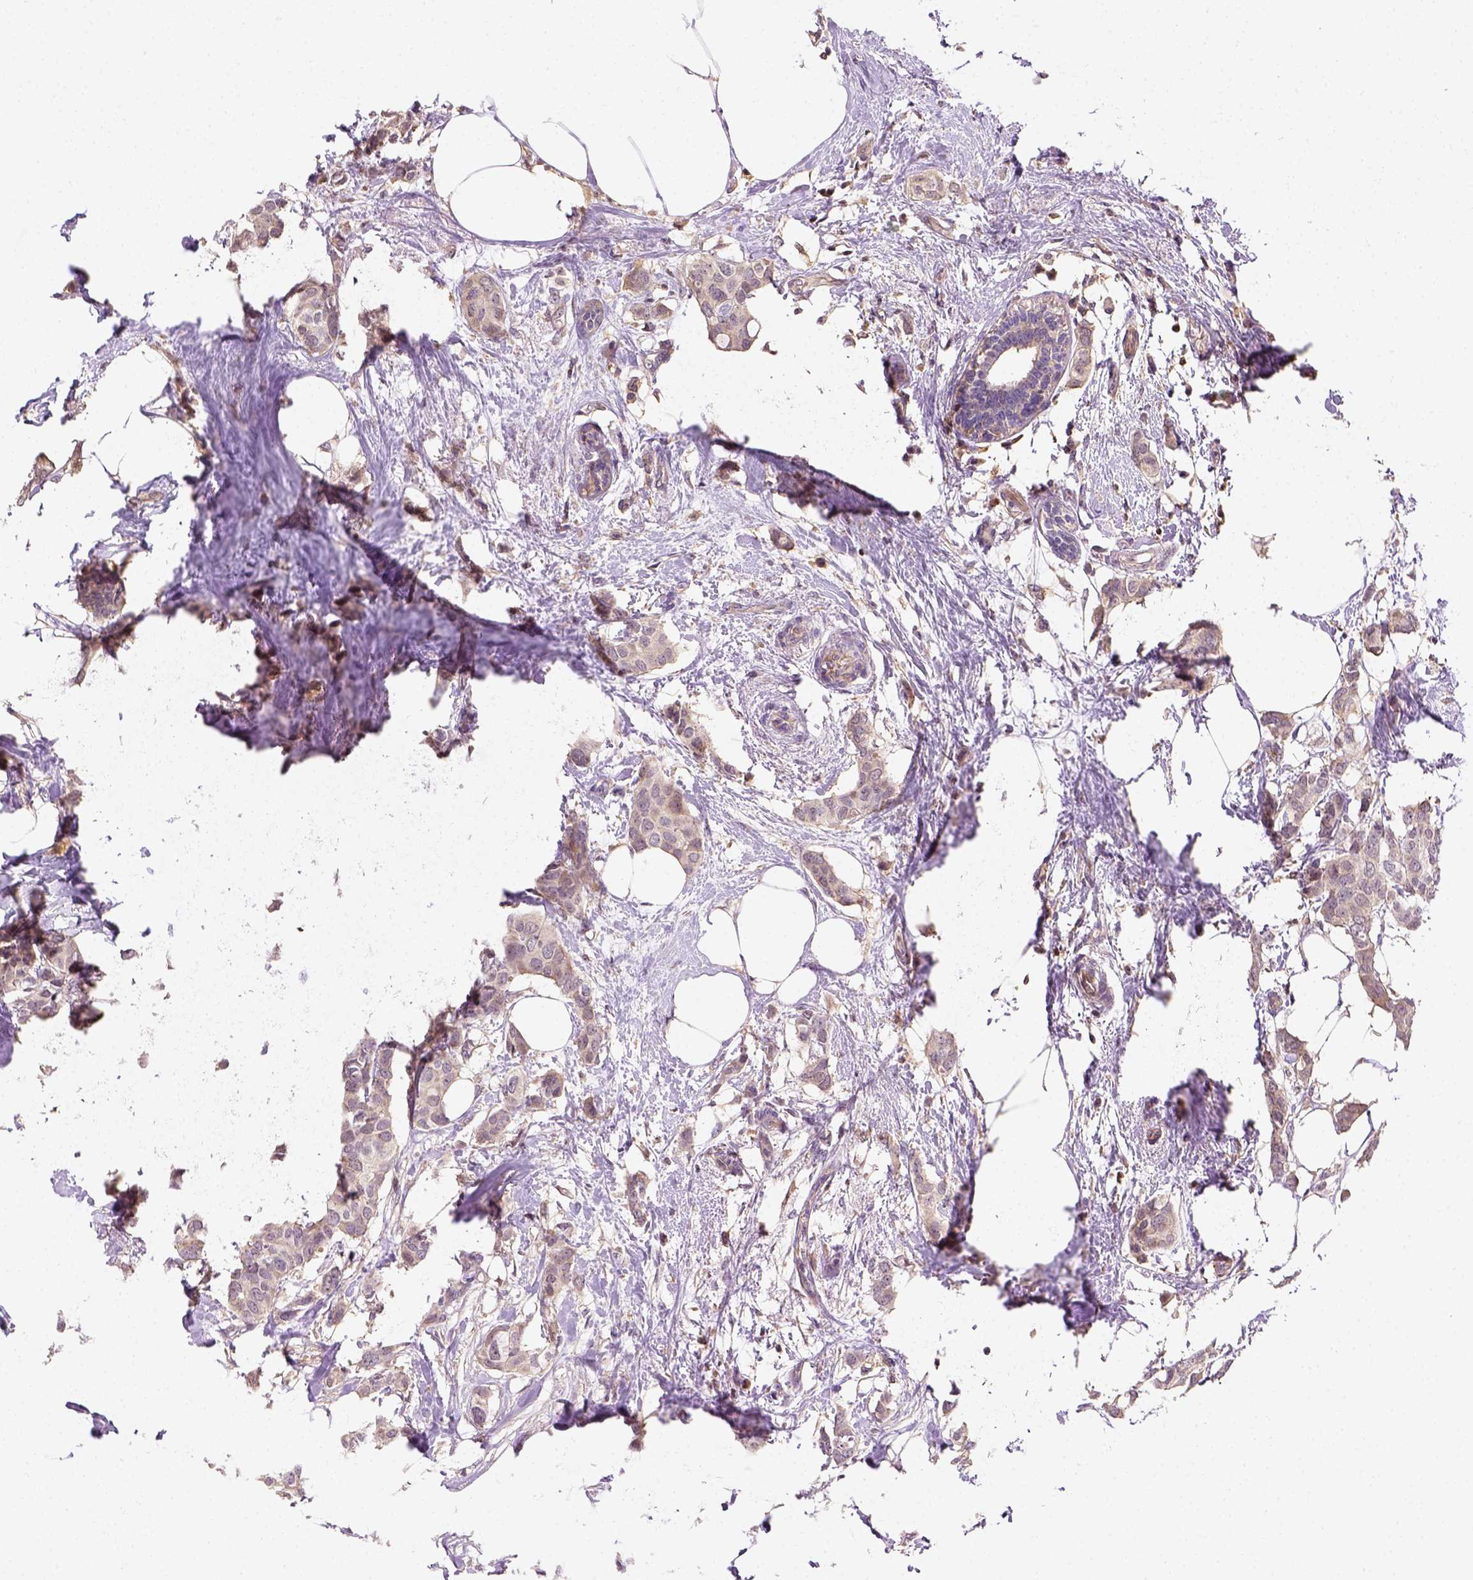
{"staining": {"intensity": "weak", "quantity": "<25%", "location": "cytoplasmic/membranous"}, "tissue": "breast cancer", "cell_type": "Tumor cells", "image_type": "cancer", "snomed": [{"axis": "morphology", "description": "Duct carcinoma"}, {"axis": "topography", "description": "Breast"}], "caption": "There is no significant positivity in tumor cells of breast cancer (invasive ductal carcinoma). (Brightfield microscopy of DAB (3,3'-diaminobenzidine) IHC at high magnification).", "gene": "MATK", "patient": {"sex": "female", "age": 62}}